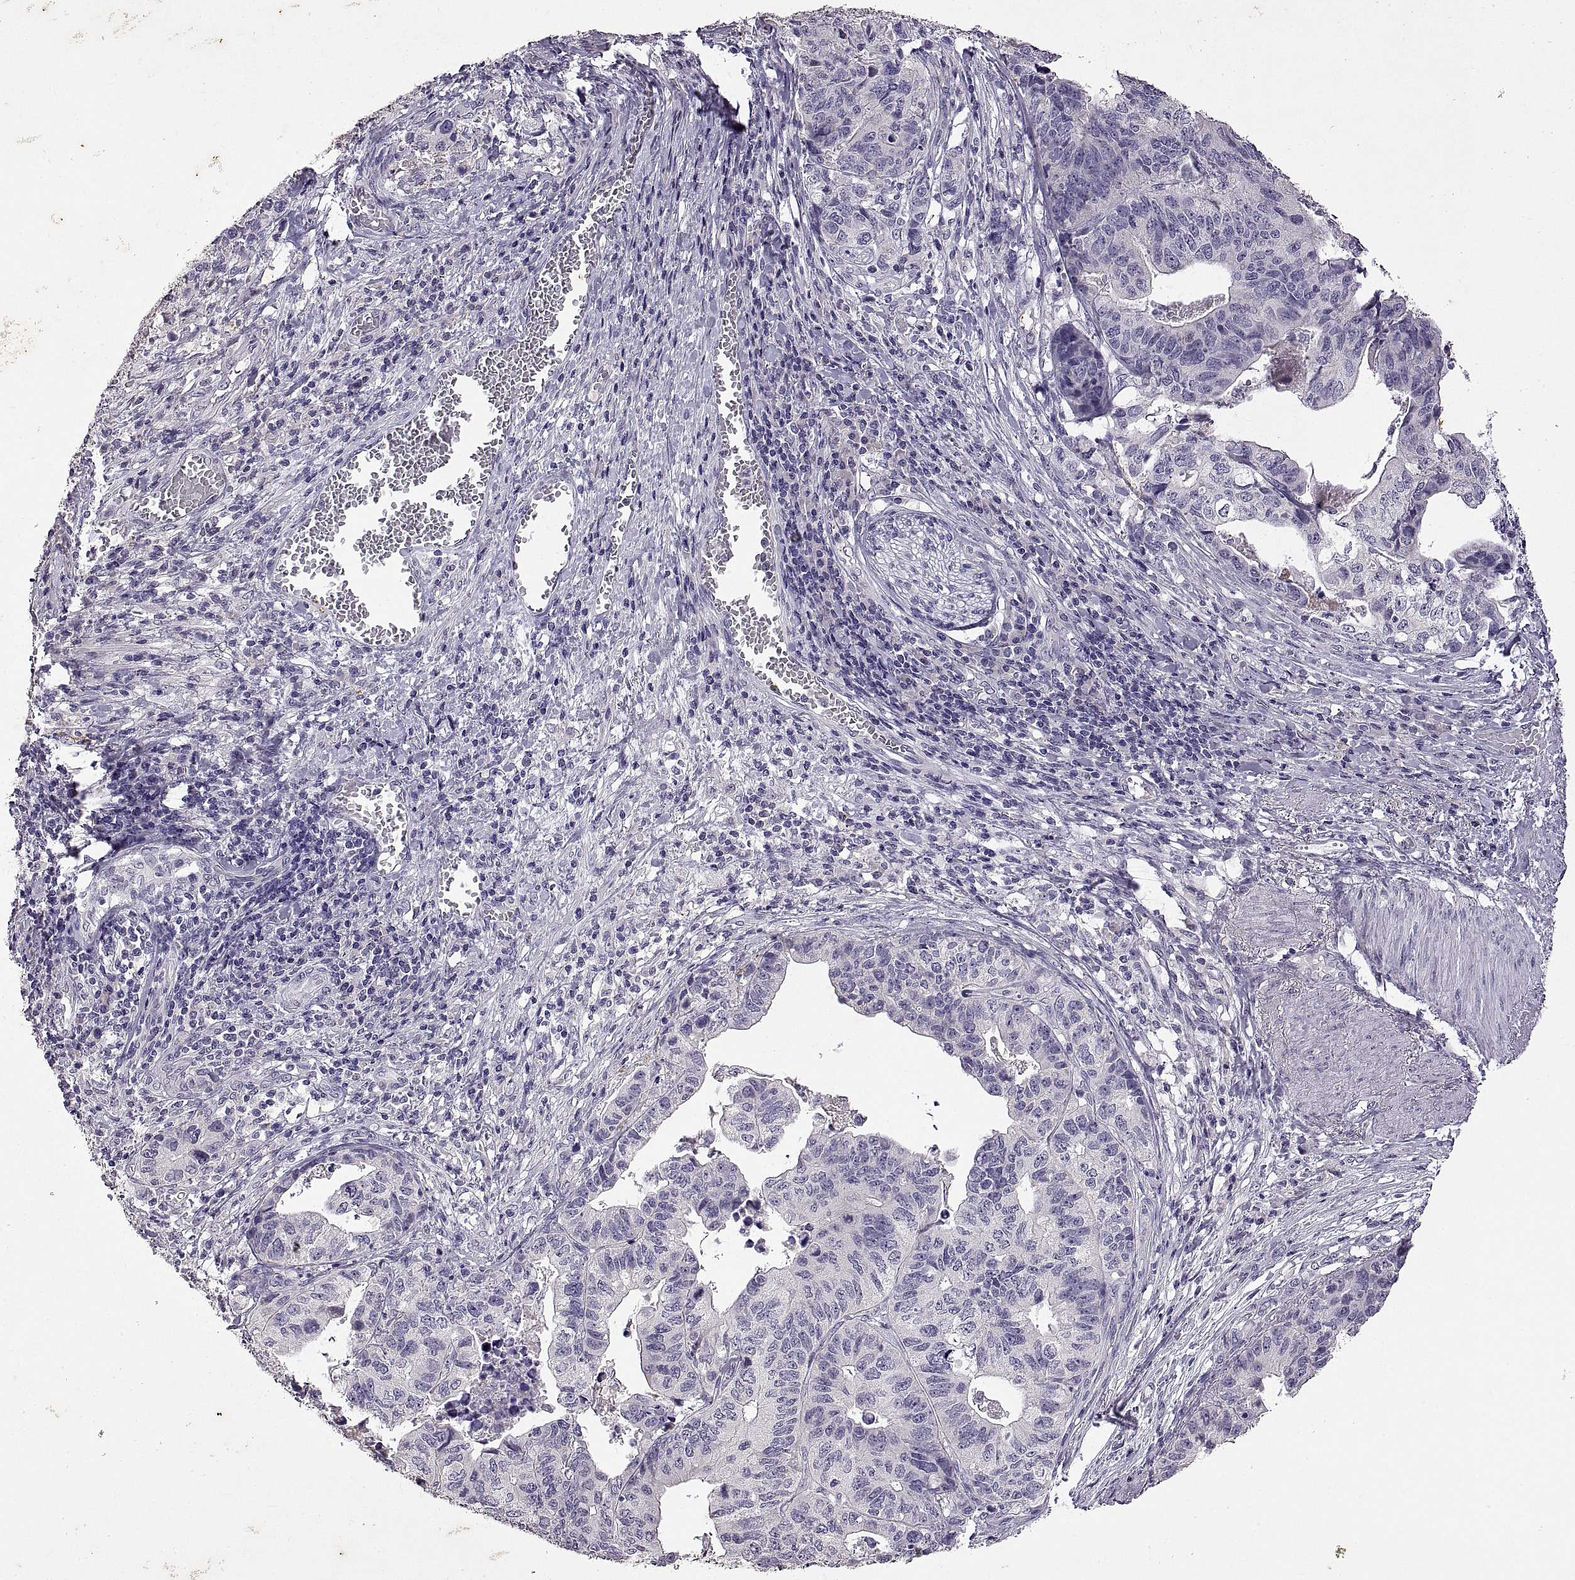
{"staining": {"intensity": "negative", "quantity": "none", "location": "none"}, "tissue": "stomach cancer", "cell_type": "Tumor cells", "image_type": "cancer", "snomed": [{"axis": "morphology", "description": "Adenocarcinoma, NOS"}, {"axis": "topography", "description": "Stomach, upper"}], "caption": "This is a micrograph of immunohistochemistry (IHC) staining of stomach adenocarcinoma, which shows no expression in tumor cells.", "gene": "DEFB136", "patient": {"sex": "female", "age": 67}}